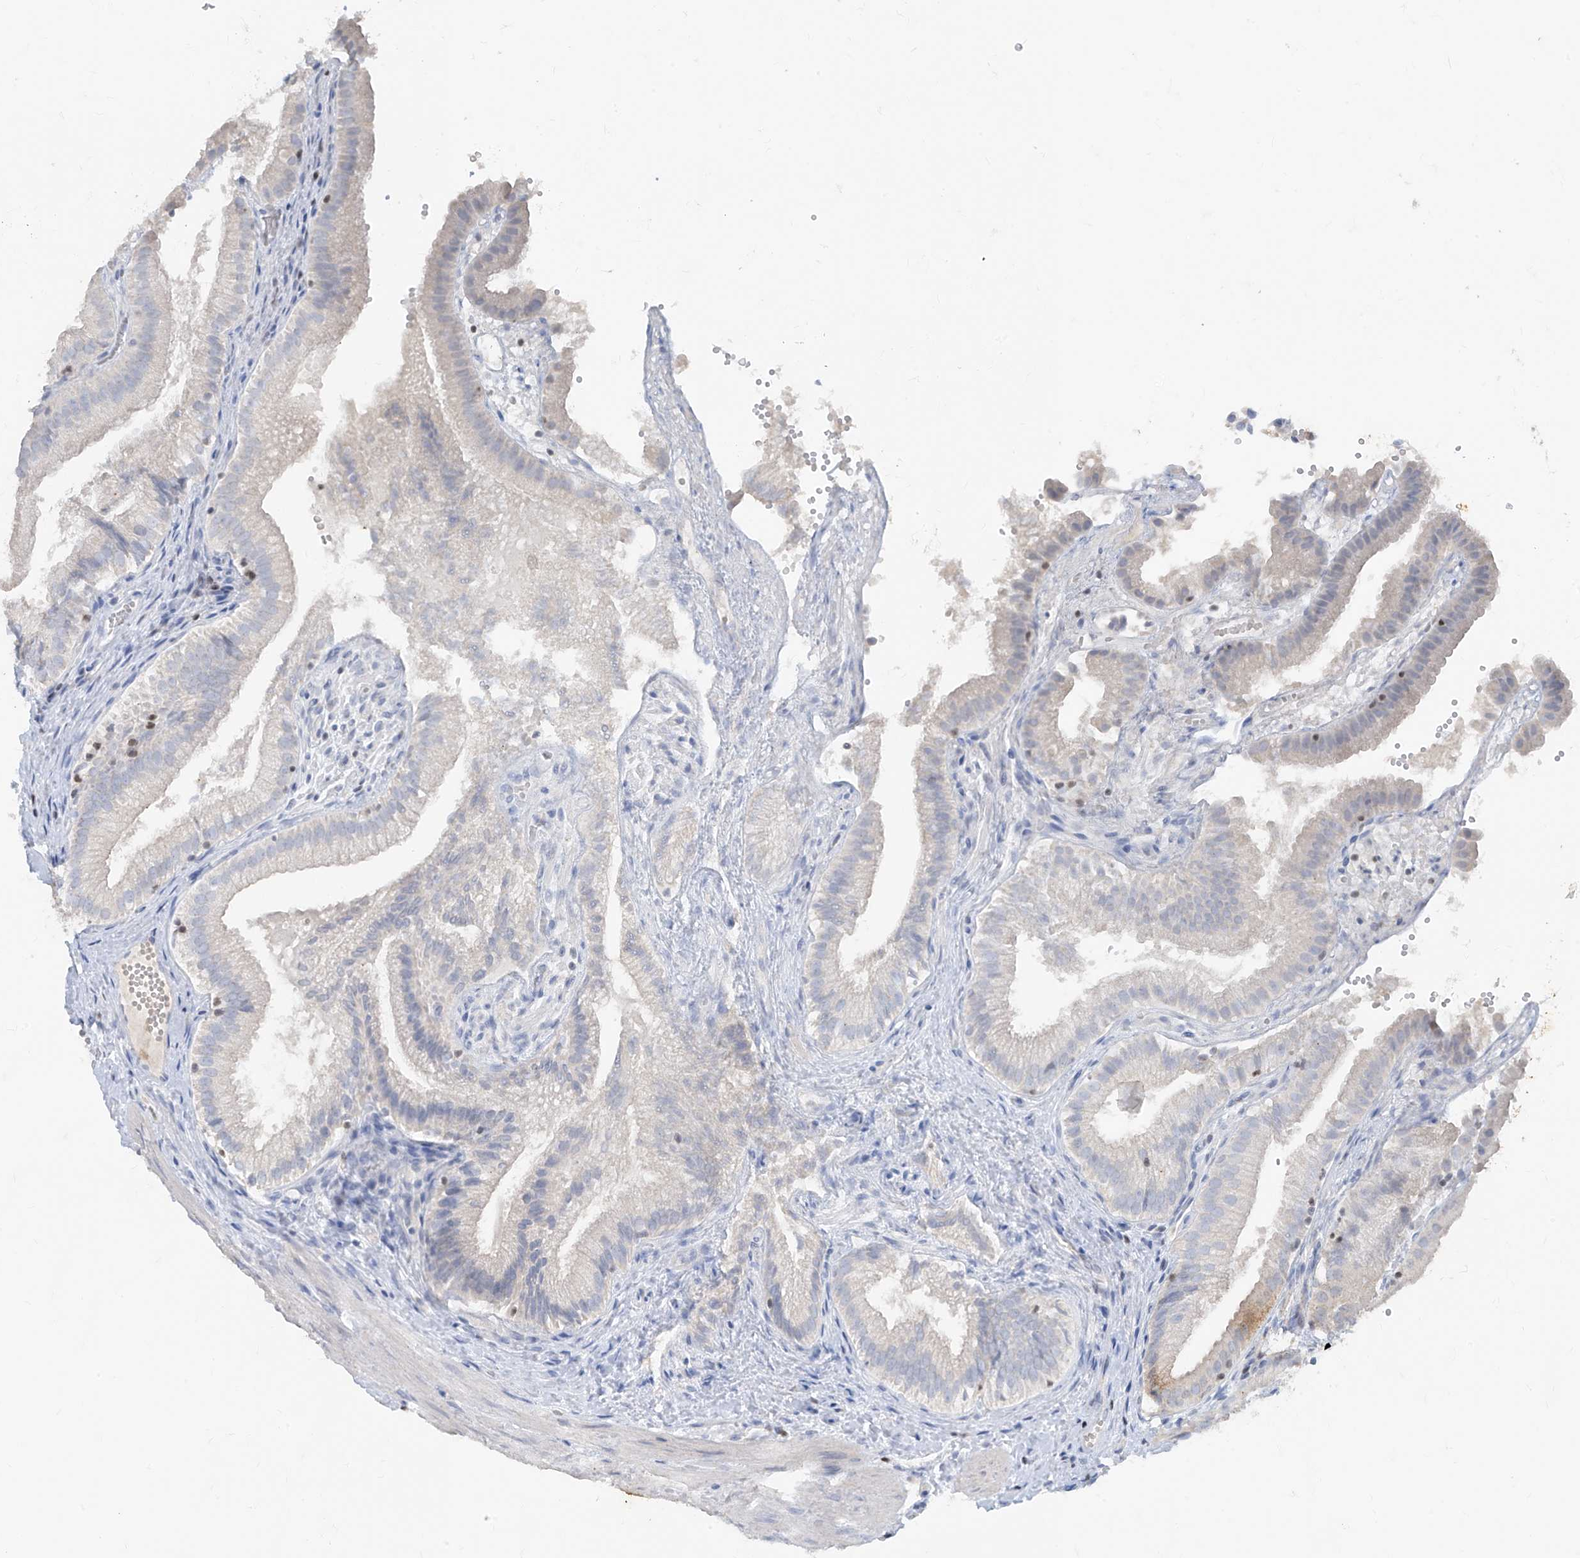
{"staining": {"intensity": "negative", "quantity": "none", "location": "none"}, "tissue": "gallbladder", "cell_type": "Glandular cells", "image_type": "normal", "snomed": [{"axis": "morphology", "description": "Normal tissue, NOS"}, {"axis": "topography", "description": "Gallbladder"}], "caption": "Glandular cells show no significant positivity in benign gallbladder.", "gene": "TBX21", "patient": {"sex": "female", "age": 30}}